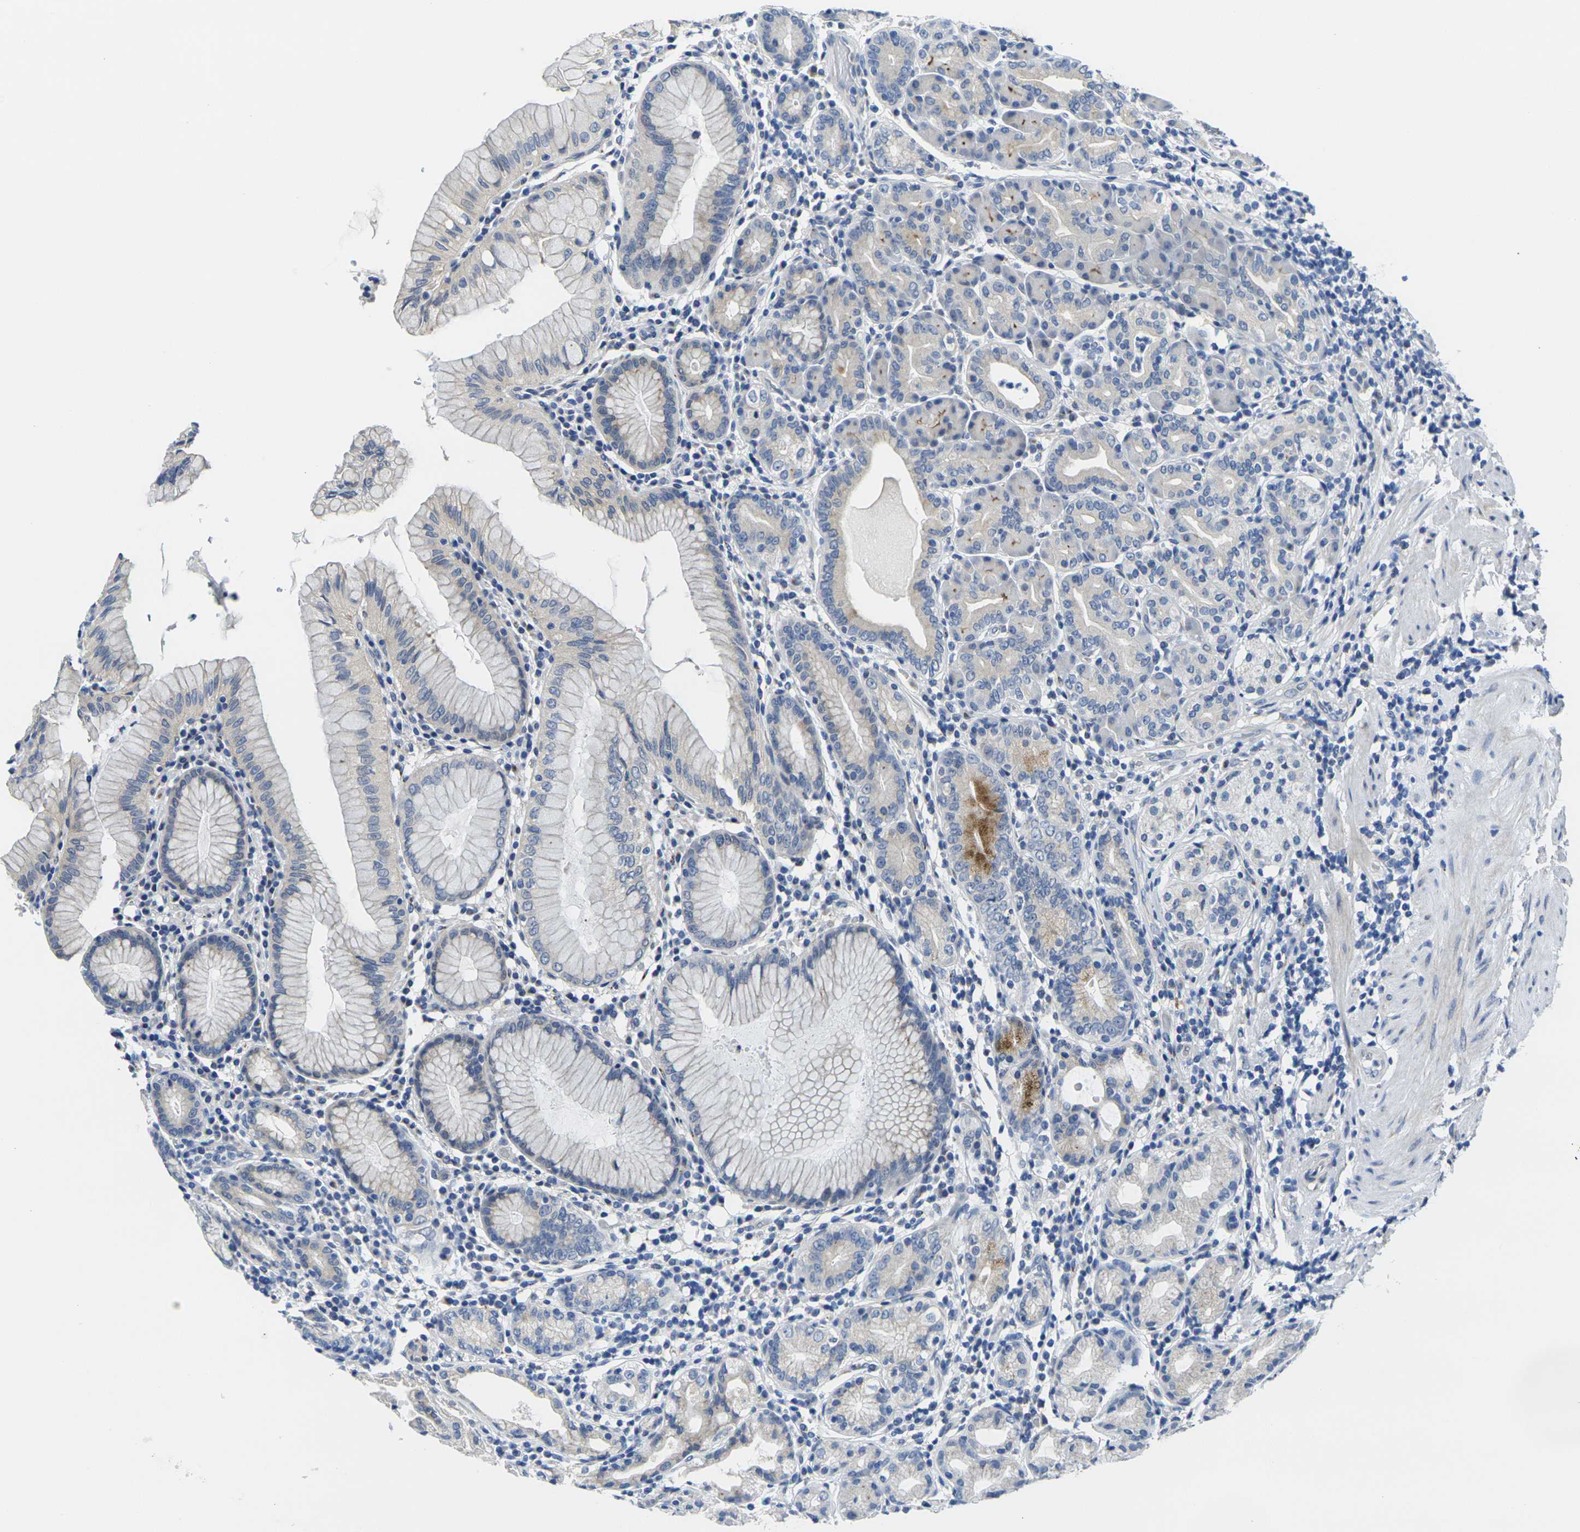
{"staining": {"intensity": "moderate", "quantity": "<25%", "location": "cytoplasmic/membranous"}, "tissue": "stomach", "cell_type": "Glandular cells", "image_type": "normal", "snomed": [{"axis": "morphology", "description": "Normal tissue, NOS"}, {"axis": "topography", "description": "Stomach, lower"}], "caption": "Protein staining of unremarkable stomach displays moderate cytoplasmic/membranous positivity in approximately <25% of glandular cells.", "gene": "CRK", "patient": {"sex": "female", "age": 76}}